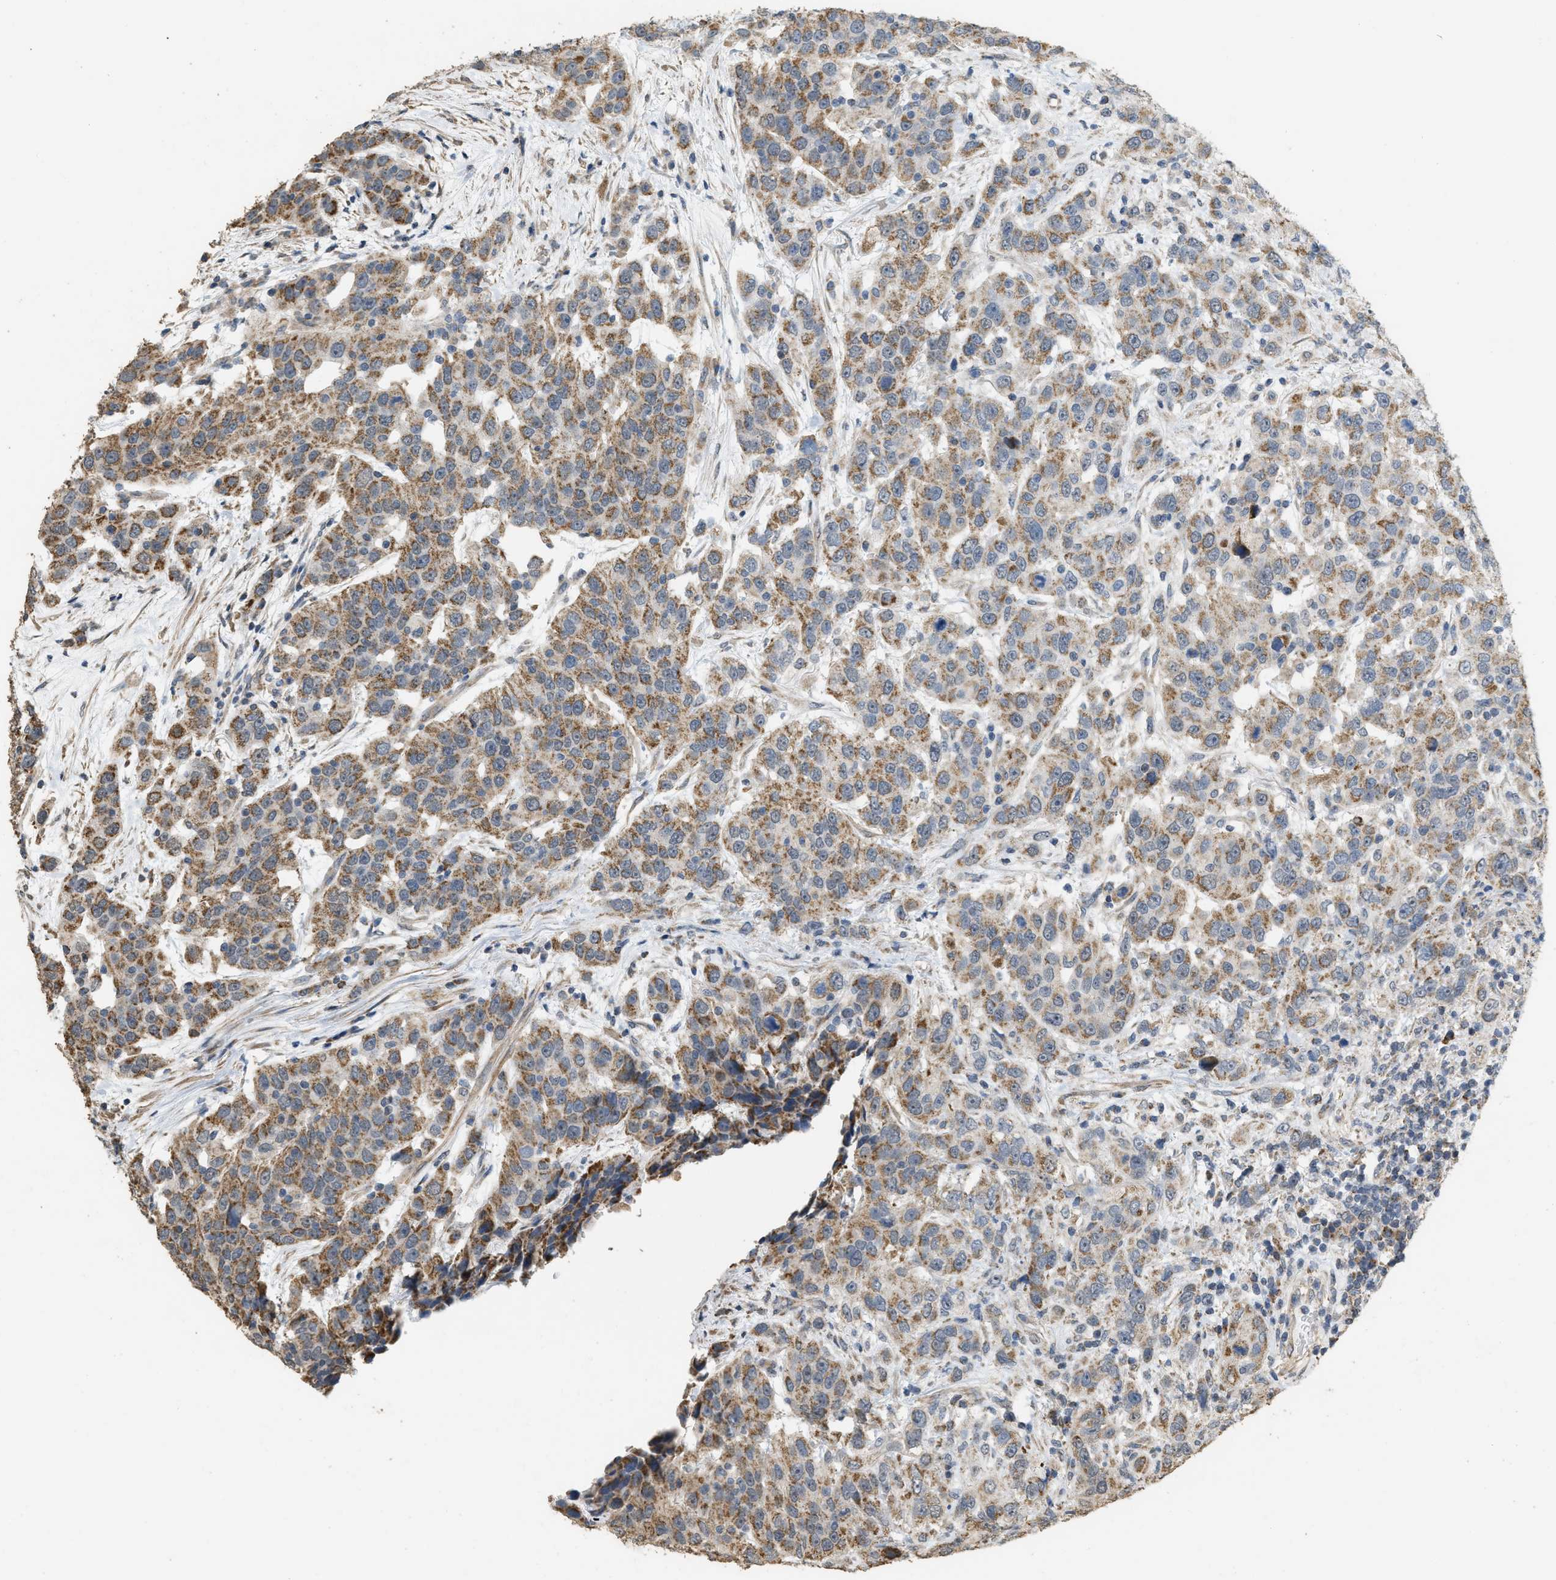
{"staining": {"intensity": "moderate", "quantity": ">75%", "location": "cytoplasmic/membranous"}, "tissue": "urothelial cancer", "cell_type": "Tumor cells", "image_type": "cancer", "snomed": [{"axis": "morphology", "description": "Urothelial carcinoma, High grade"}, {"axis": "topography", "description": "Urinary bladder"}], "caption": "The immunohistochemical stain highlights moderate cytoplasmic/membranous expression in tumor cells of urothelial cancer tissue. The protein of interest is shown in brown color, while the nuclei are stained blue.", "gene": "KCNA4", "patient": {"sex": "female", "age": 80}}